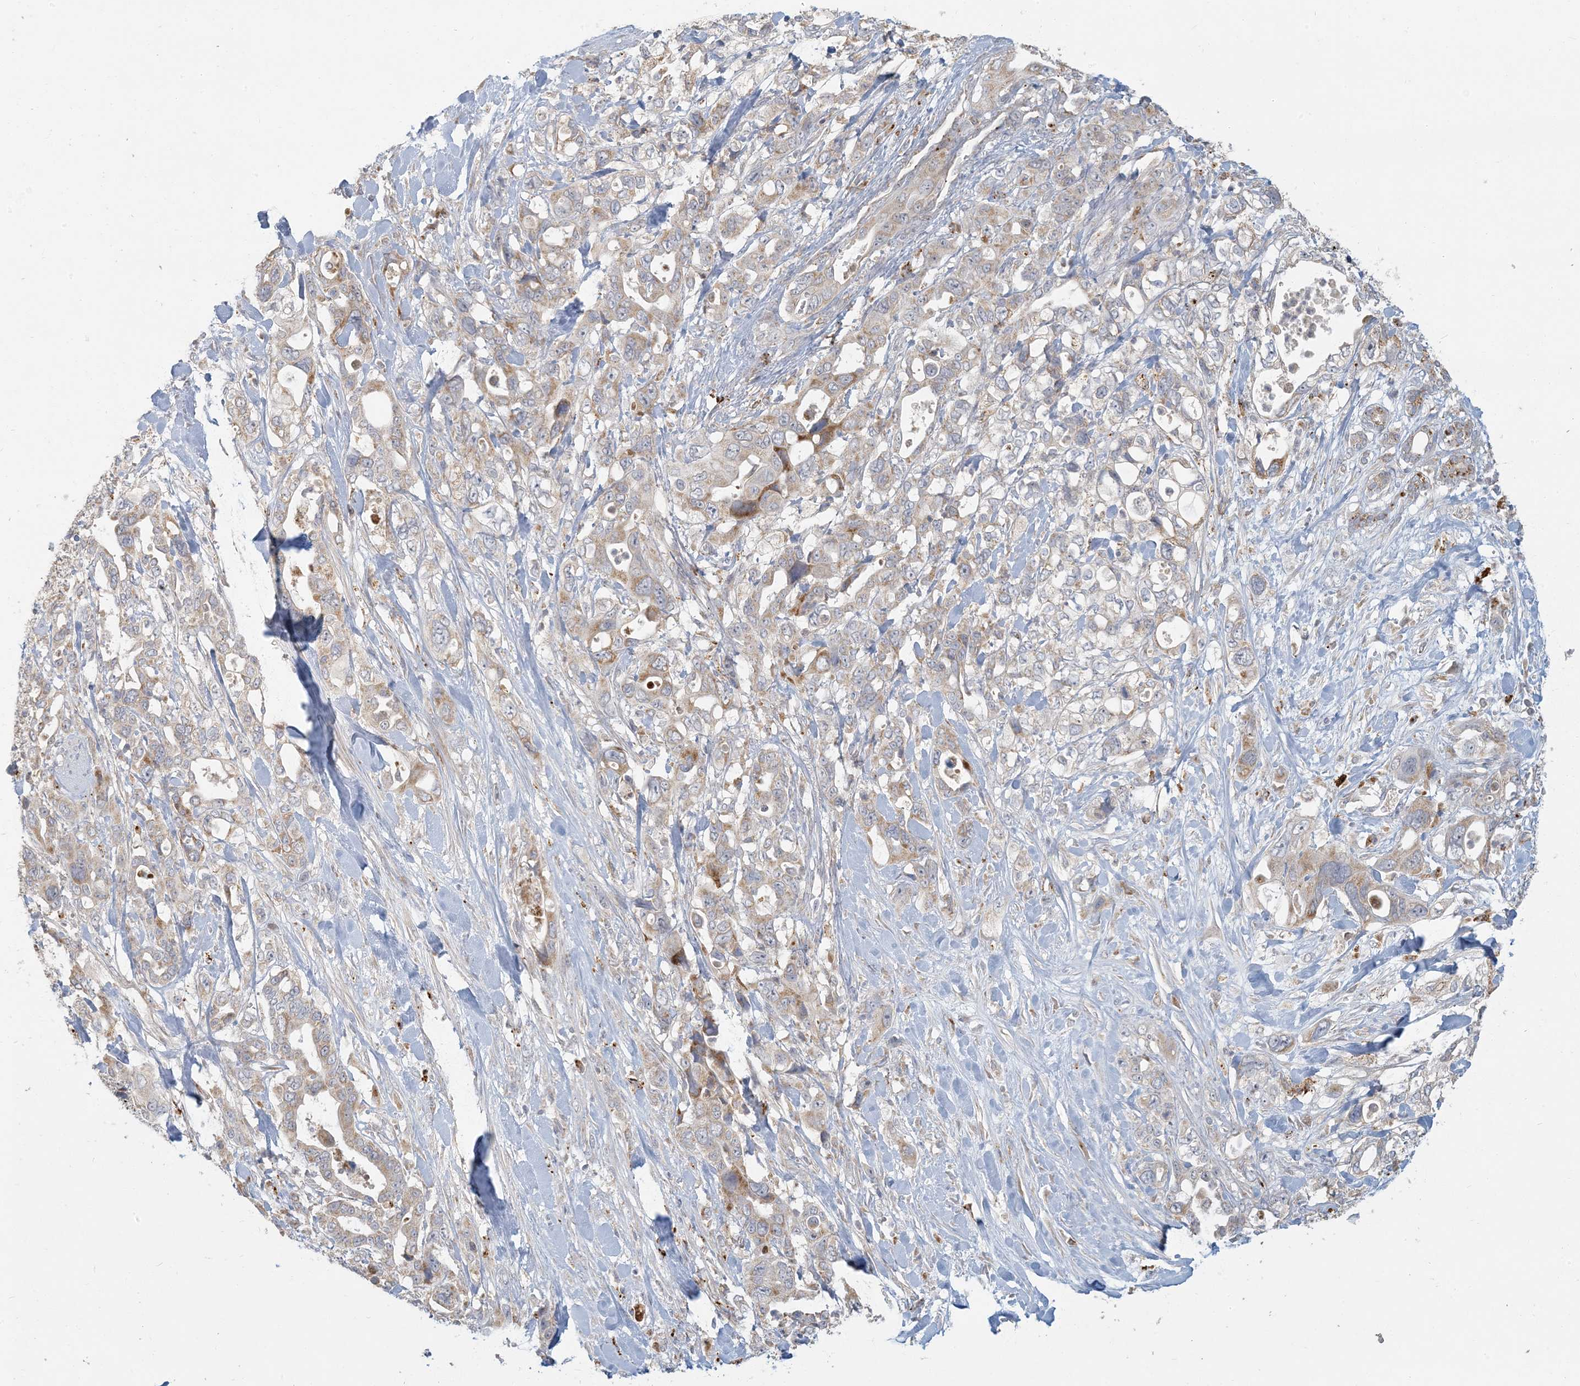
{"staining": {"intensity": "weak", "quantity": "25%-75%", "location": "cytoplasmic/membranous"}, "tissue": "pancreatic cancer", "cell_type": "Tumor cells", "image_type": "cancer", "snomed": [{"axis": "morphology", "description": "Adenocarcinoma, NOS"}, {"axis": "topography", "description": "Pancreas"}], "caption": "Immunohistochemical staining of pancreatic adenocarcinoma displays weak cytoplasmic/membranous protein positivity in about 25%-75% of tumor cells.", "gene": "MCAT", "patient": {"sex": "male", "age": 46}}